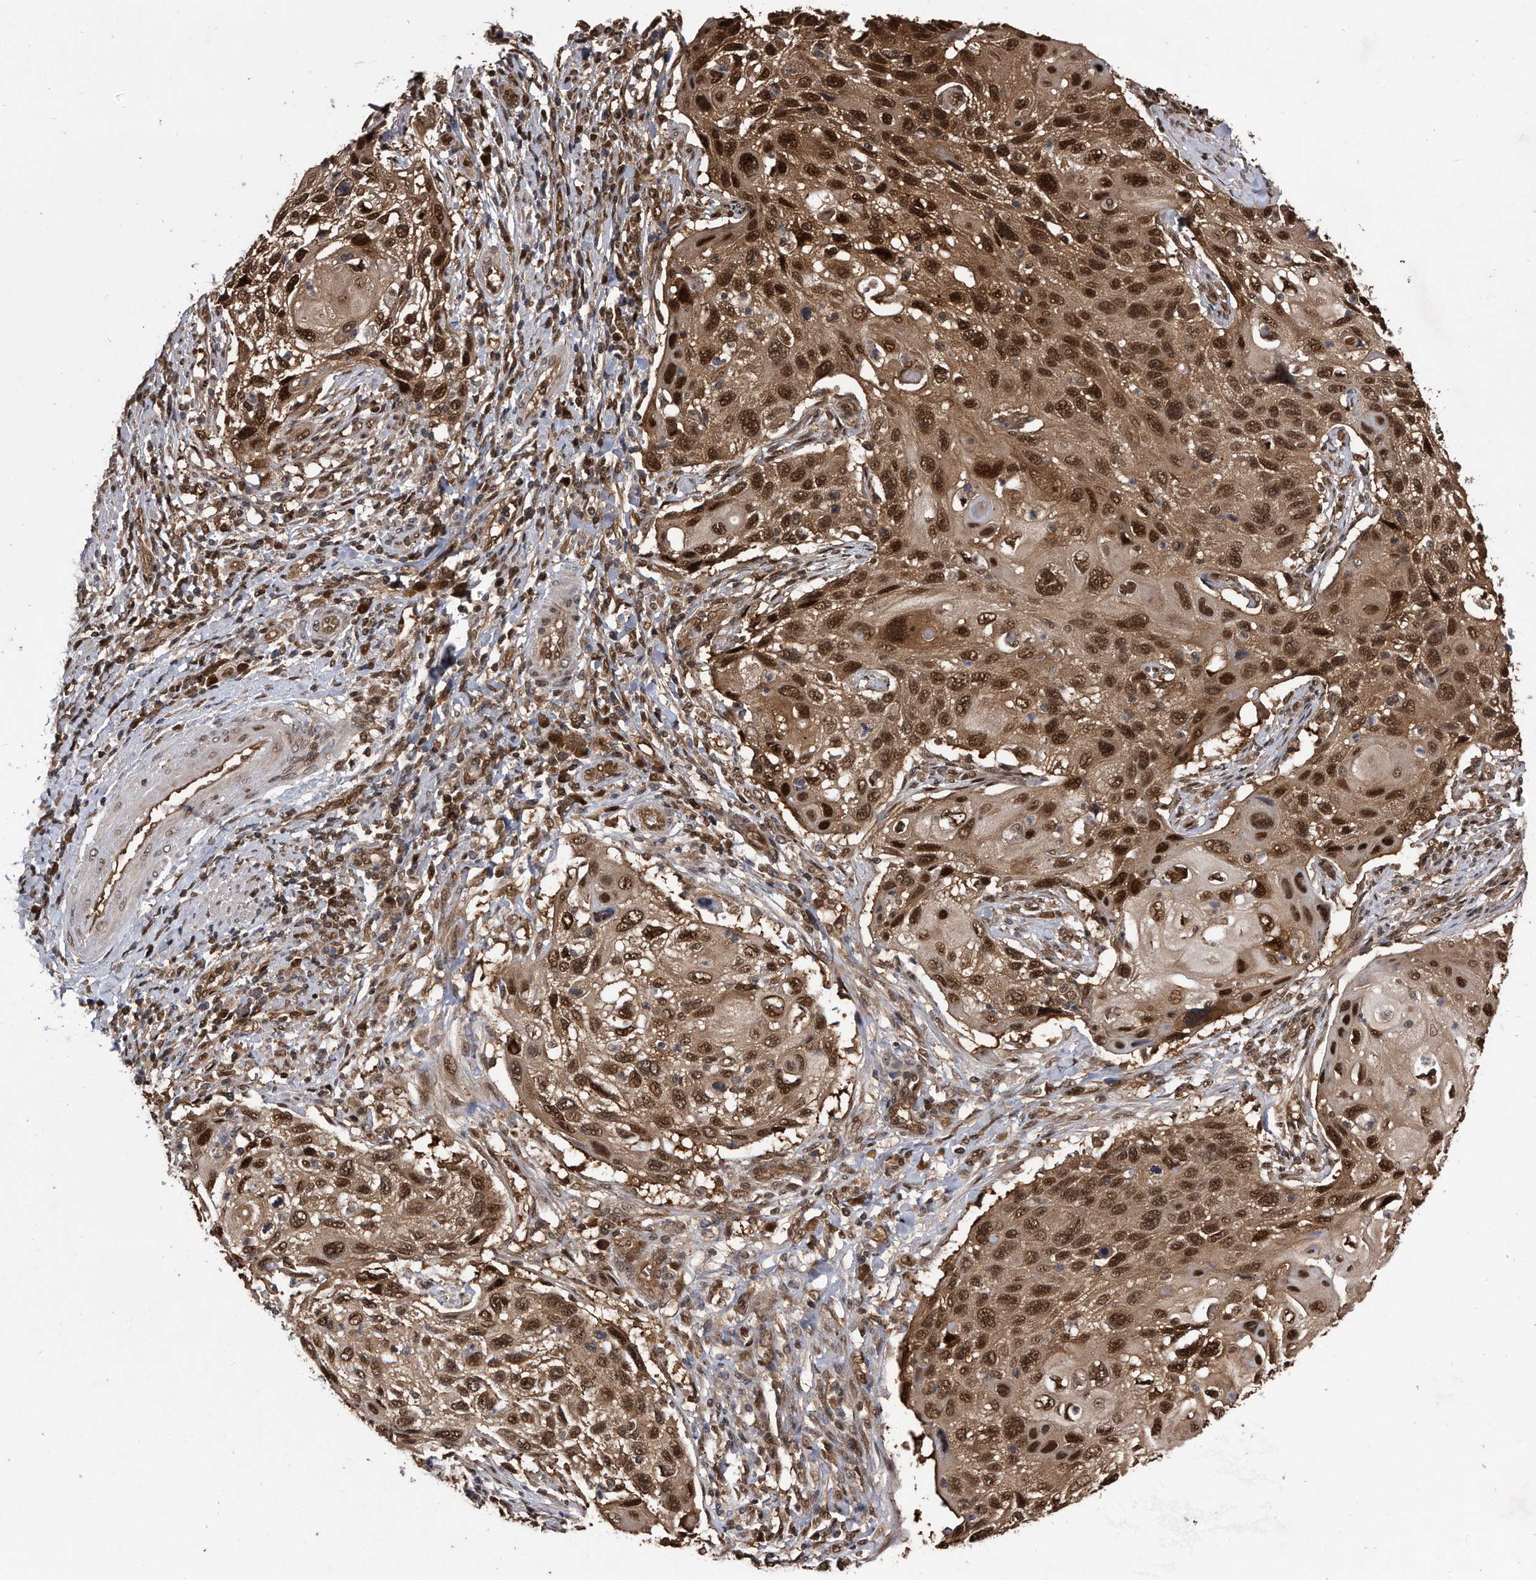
{"staining": {"intensity": "strong", "quantity": ">75%", "location": "cytoplasmic/membranous,nuclear"}, "tissue": "cervical cancer", "cell_type": "Tumor cells", "image_type": "cancer", "snomed": [{"axis": "morphology", "description": "Squamous cell carcinoma, NOS"}, {"axis": "topography", "description": "Cervix"}], "caption": "This is an image of IHC staining of cervical cancer, which shows strong staining in the cytoplasmic/membranous and nuclear of tumor cells.", "gene": "RAD23B", "patient": {"sex": "female", "age": 70}}